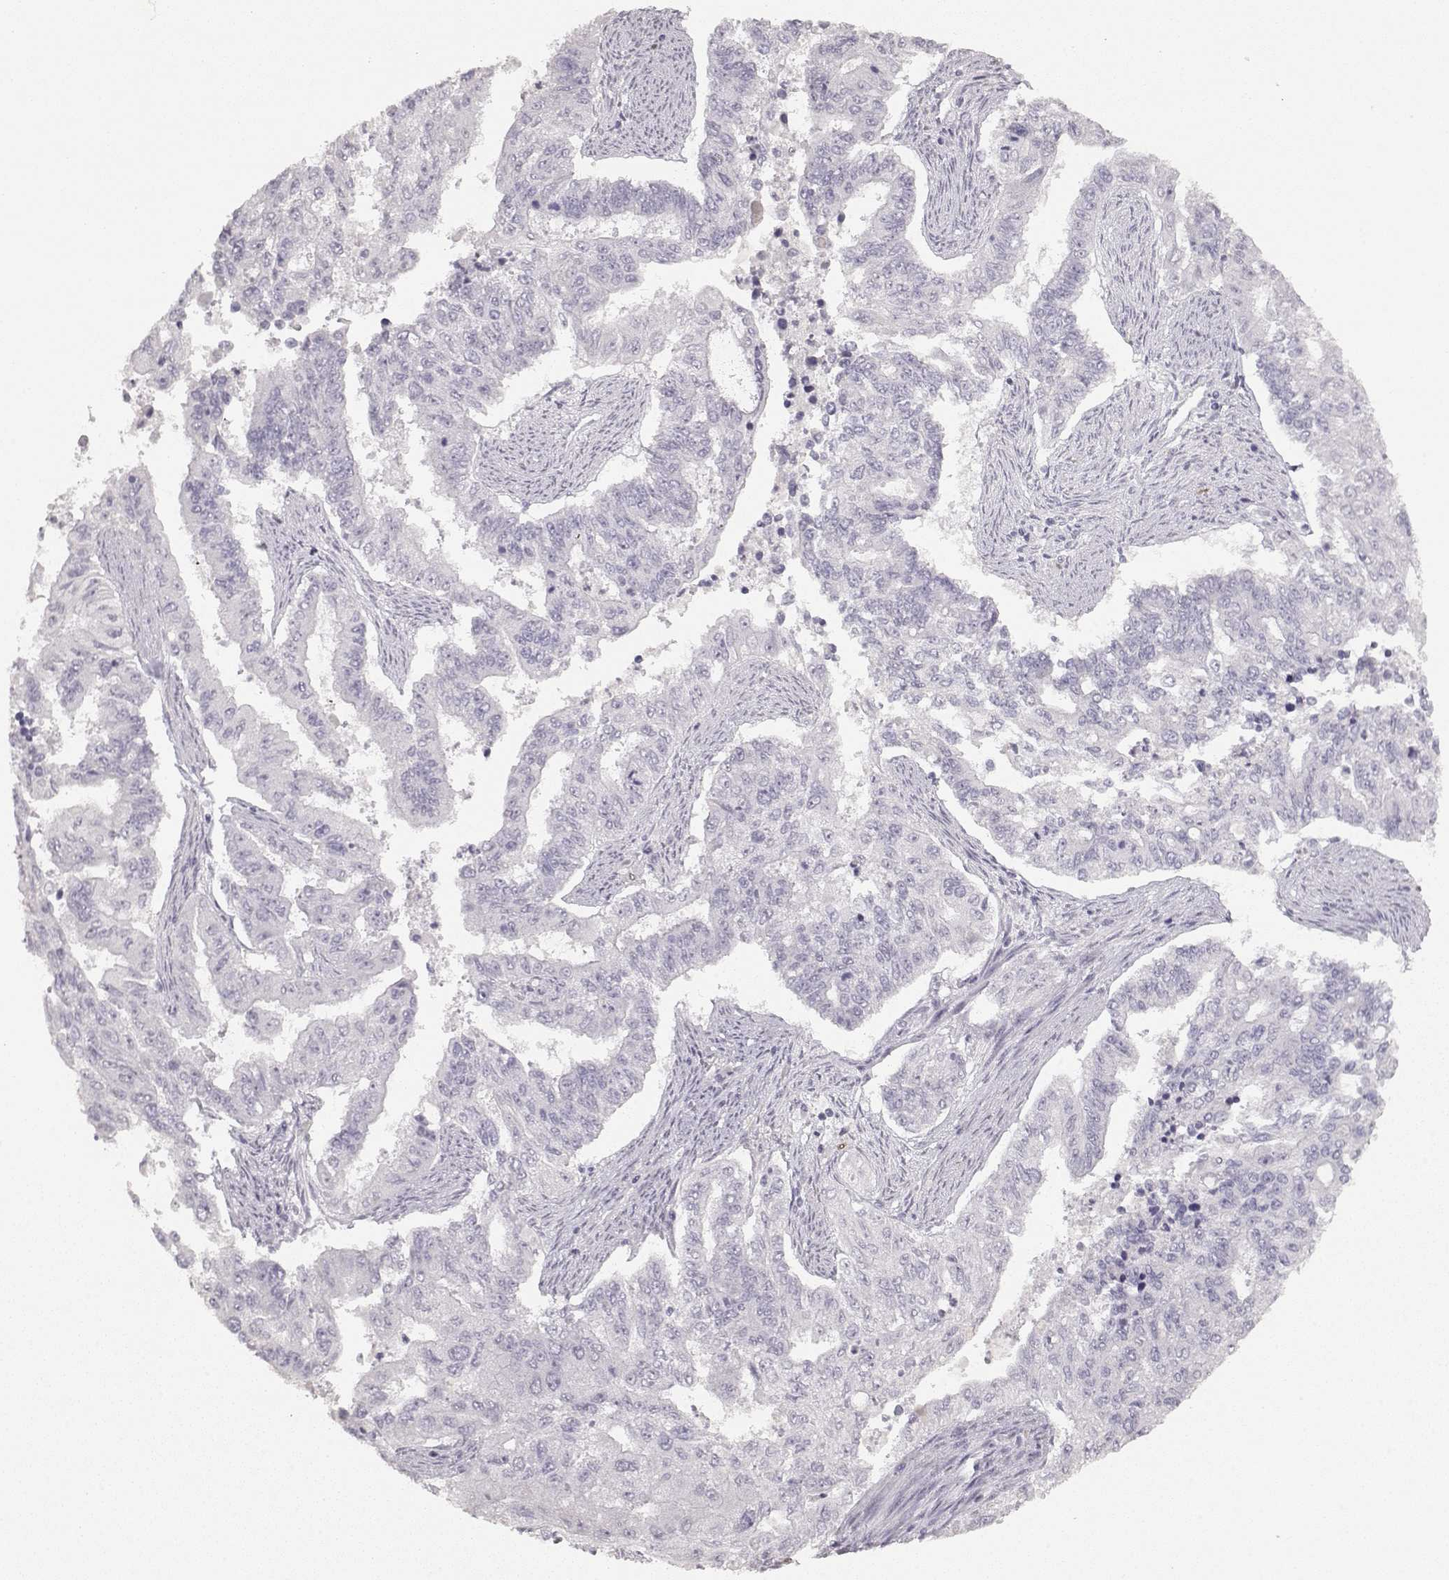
{"staining": {"intensity": "negative", "quantity": "none", "location": "none"}, "tissue": "endometrial cancer", "cell_type": "Tumor cells", "image_type": "cancer", "snomed": [{"axis": "morphology", "description": "Adenocarcinoma, NOS"}, {"axis": "topography", "description": "Uterus"}], "caption": "The photomicrograph demonstrates no significant positivity in tumor cells of endometrial cancer (adenocarcinoma).", "gene": "S100B", "patient": {"sex": "female", "age": 59}}